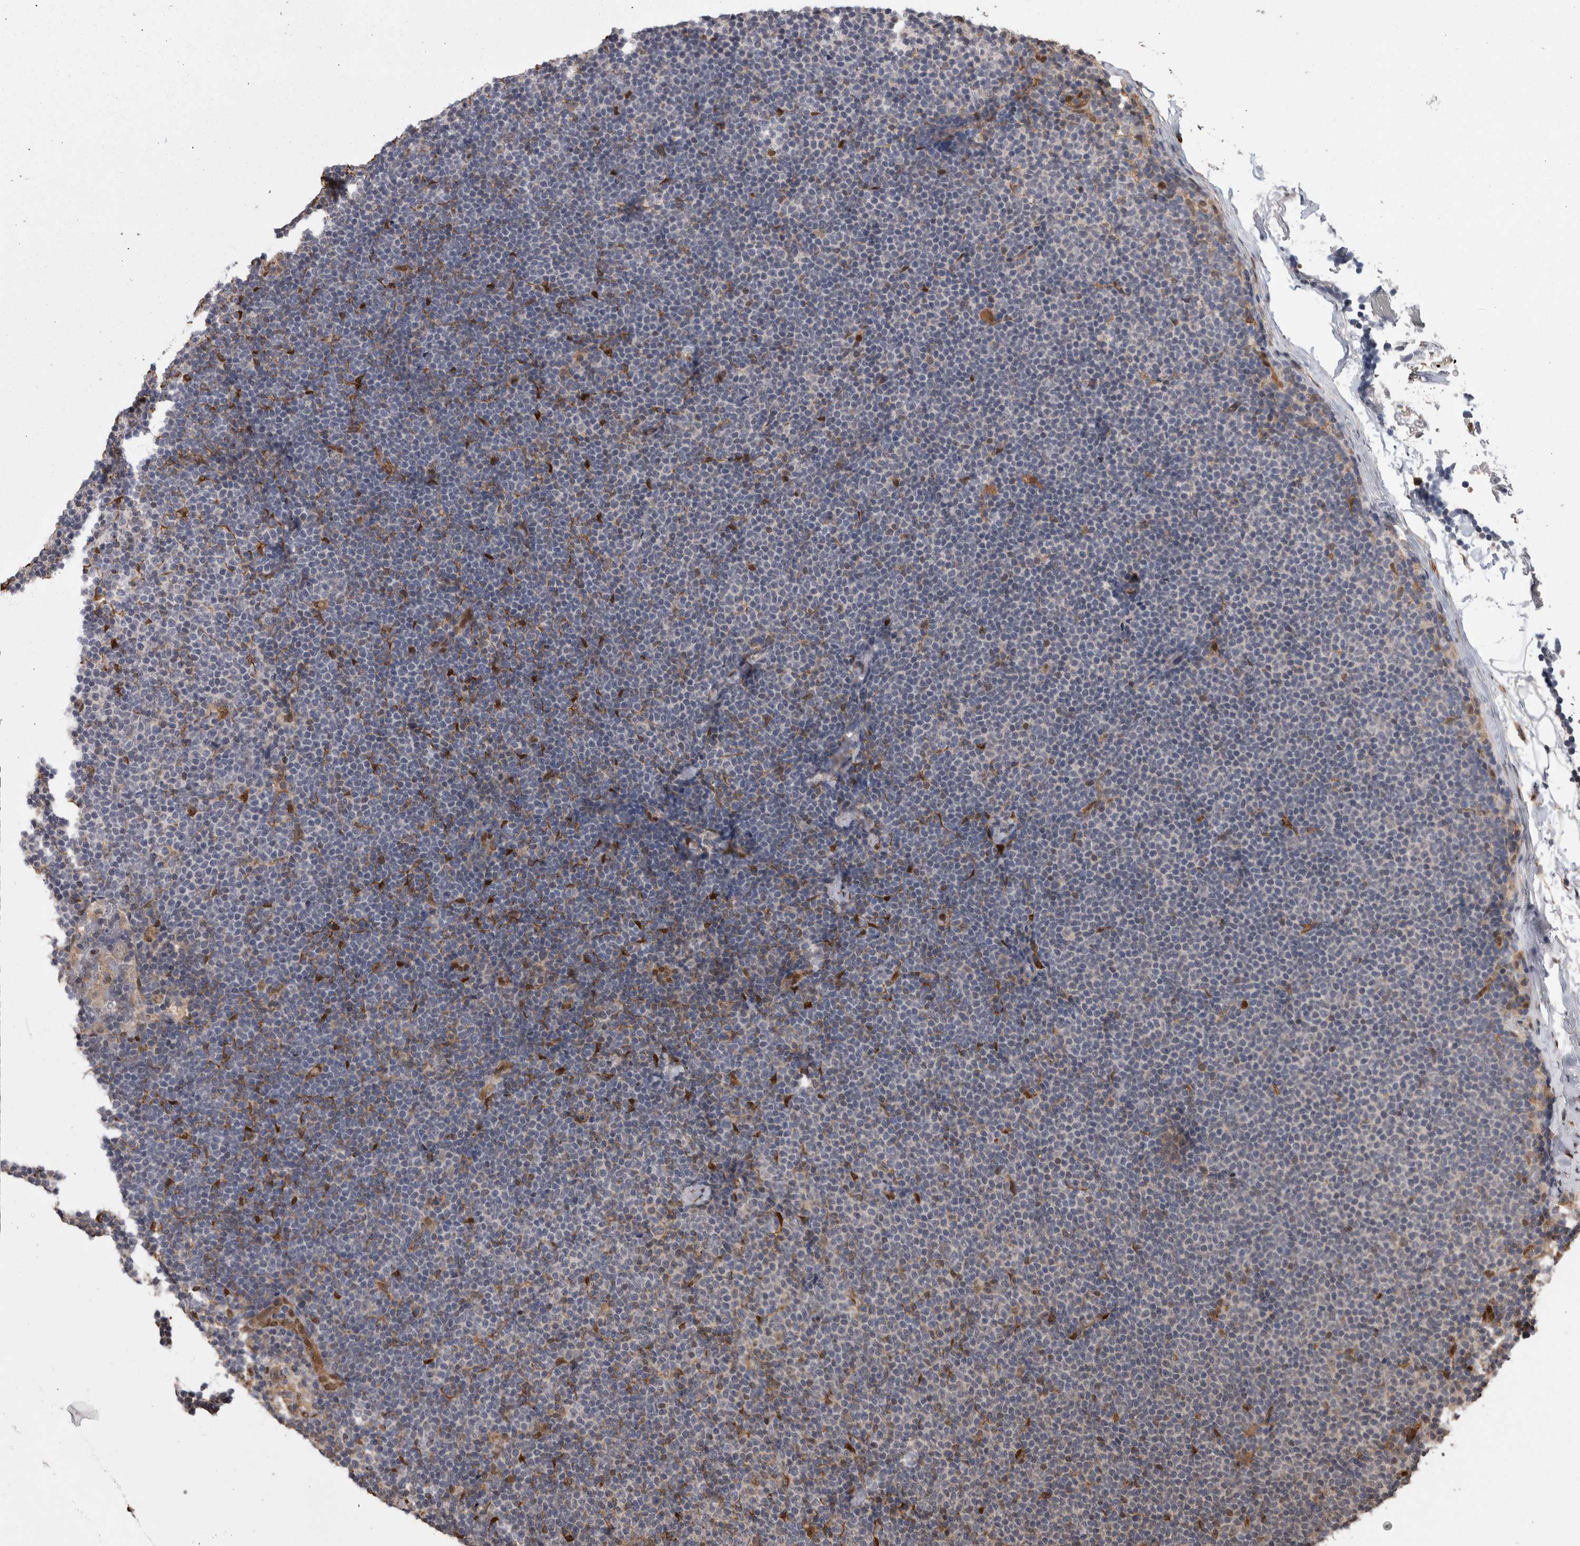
{"staining": {"intensity": "negative", "quantity": "none", "location": "none"}, "tissue": "lymphoma", "cell_type": "Tumor cells", "image_type": "cancer", "snomed": [{"axis": "morphology", "description": "Malignant lymphoma, non-Hodgkin's type, Low grade"}, {"axis": "topography", "description": "Lymph node"}], "caption": "There is no significant expression in tumor cells of low-grade malignant lymphoma, non-Hodgkin's type. (IHC, brightfield microscopy, high magnification).", "gene": "LXN", "patient": {"sex": "female", "age": 53}}